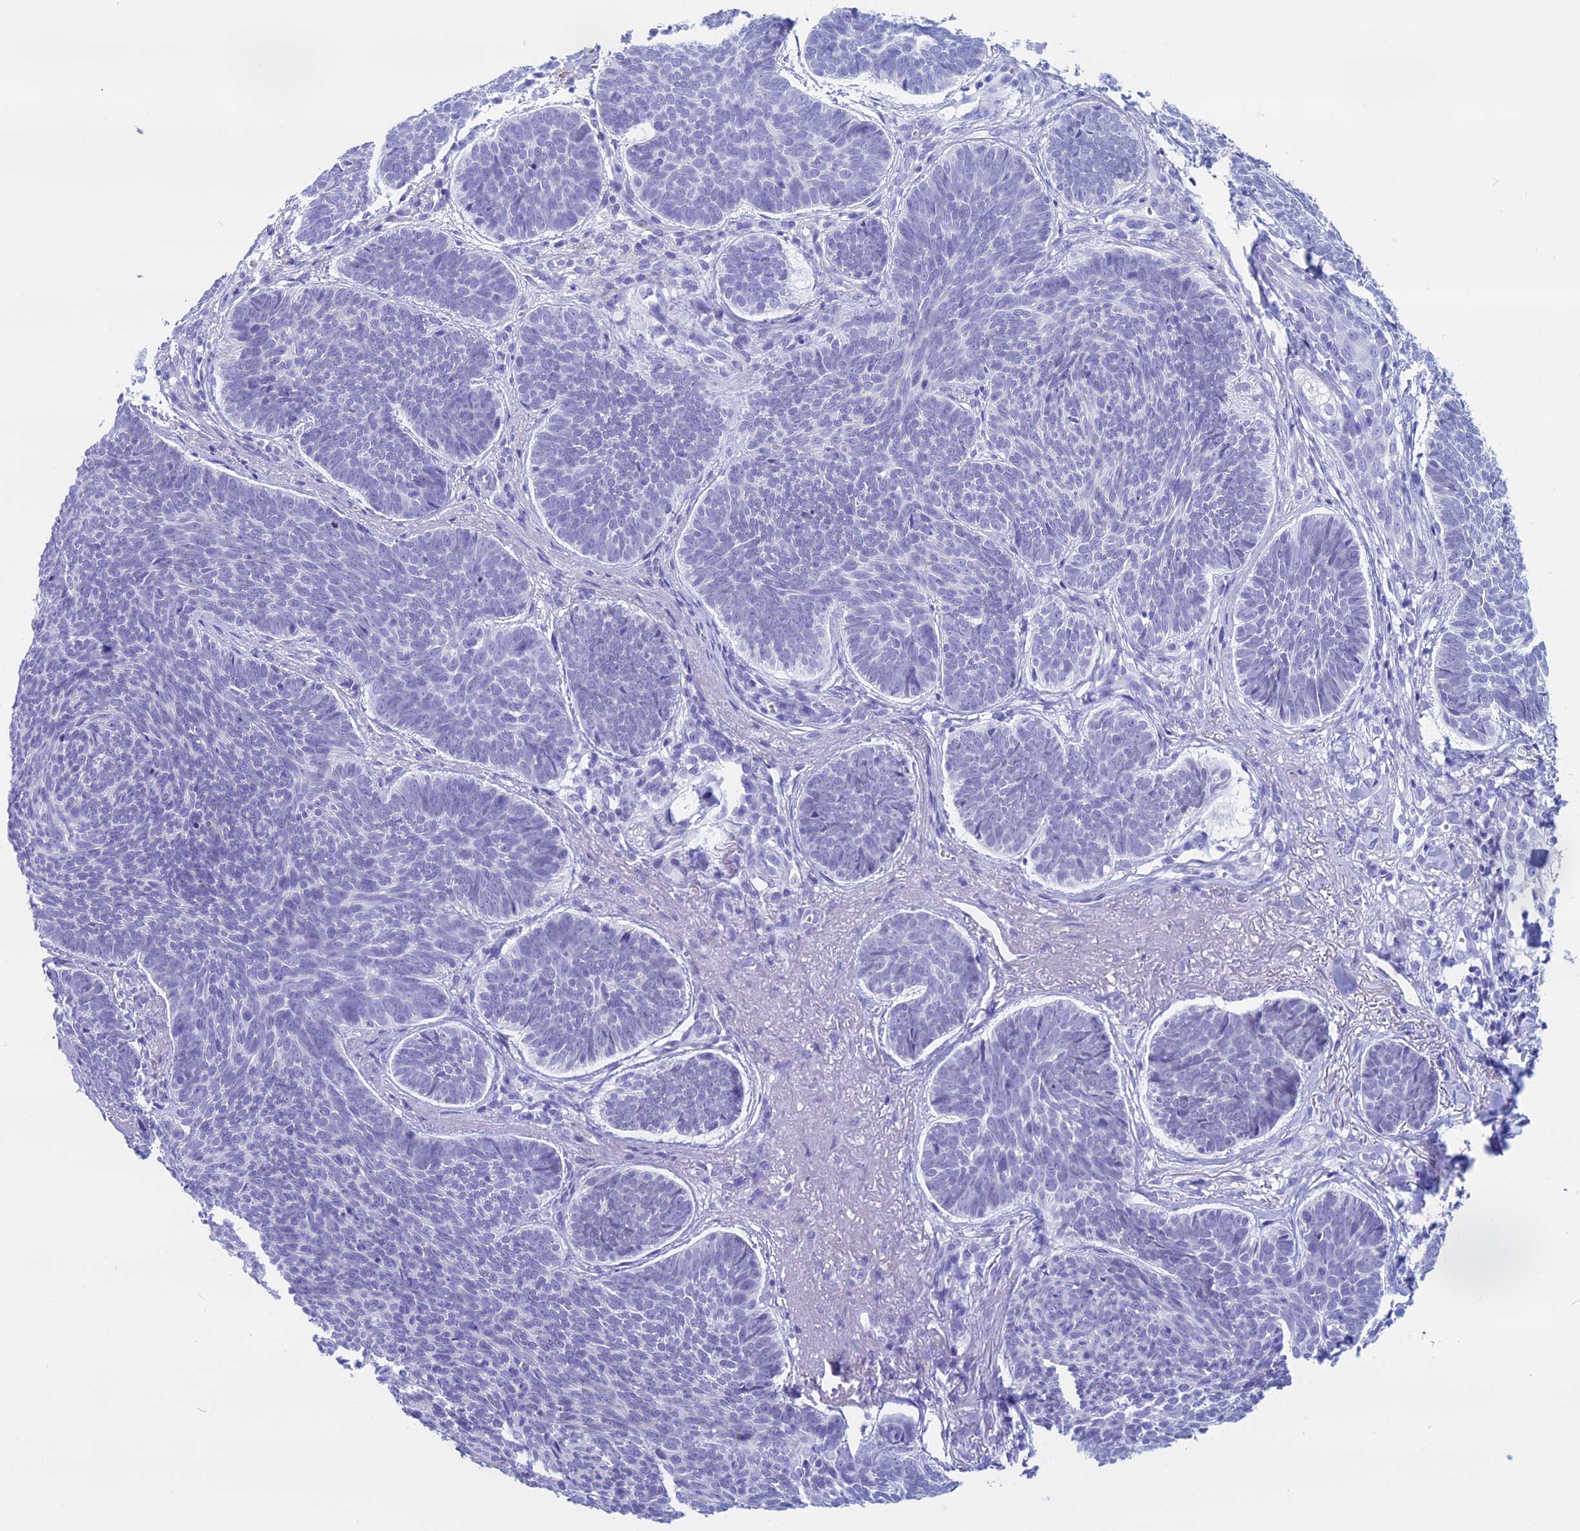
{"staining": {"intensity": "negative", "quantity": "none", "location": "none"}, "tissue": "skin cancer", "cell_type": "Tumor cells", "image_type": "cancer", "snomed": [{"axis": "morphology", "description": "Basal cell carcinoma"}, {"axis": "topography", "description": "Skin"}], "caption": "Immunohistochemistry of human basal cell carcinoma (skin) shows no expression in tumor cells.", "gene": "FAM169A", "patient": {"sex": "female", "age": 74}}